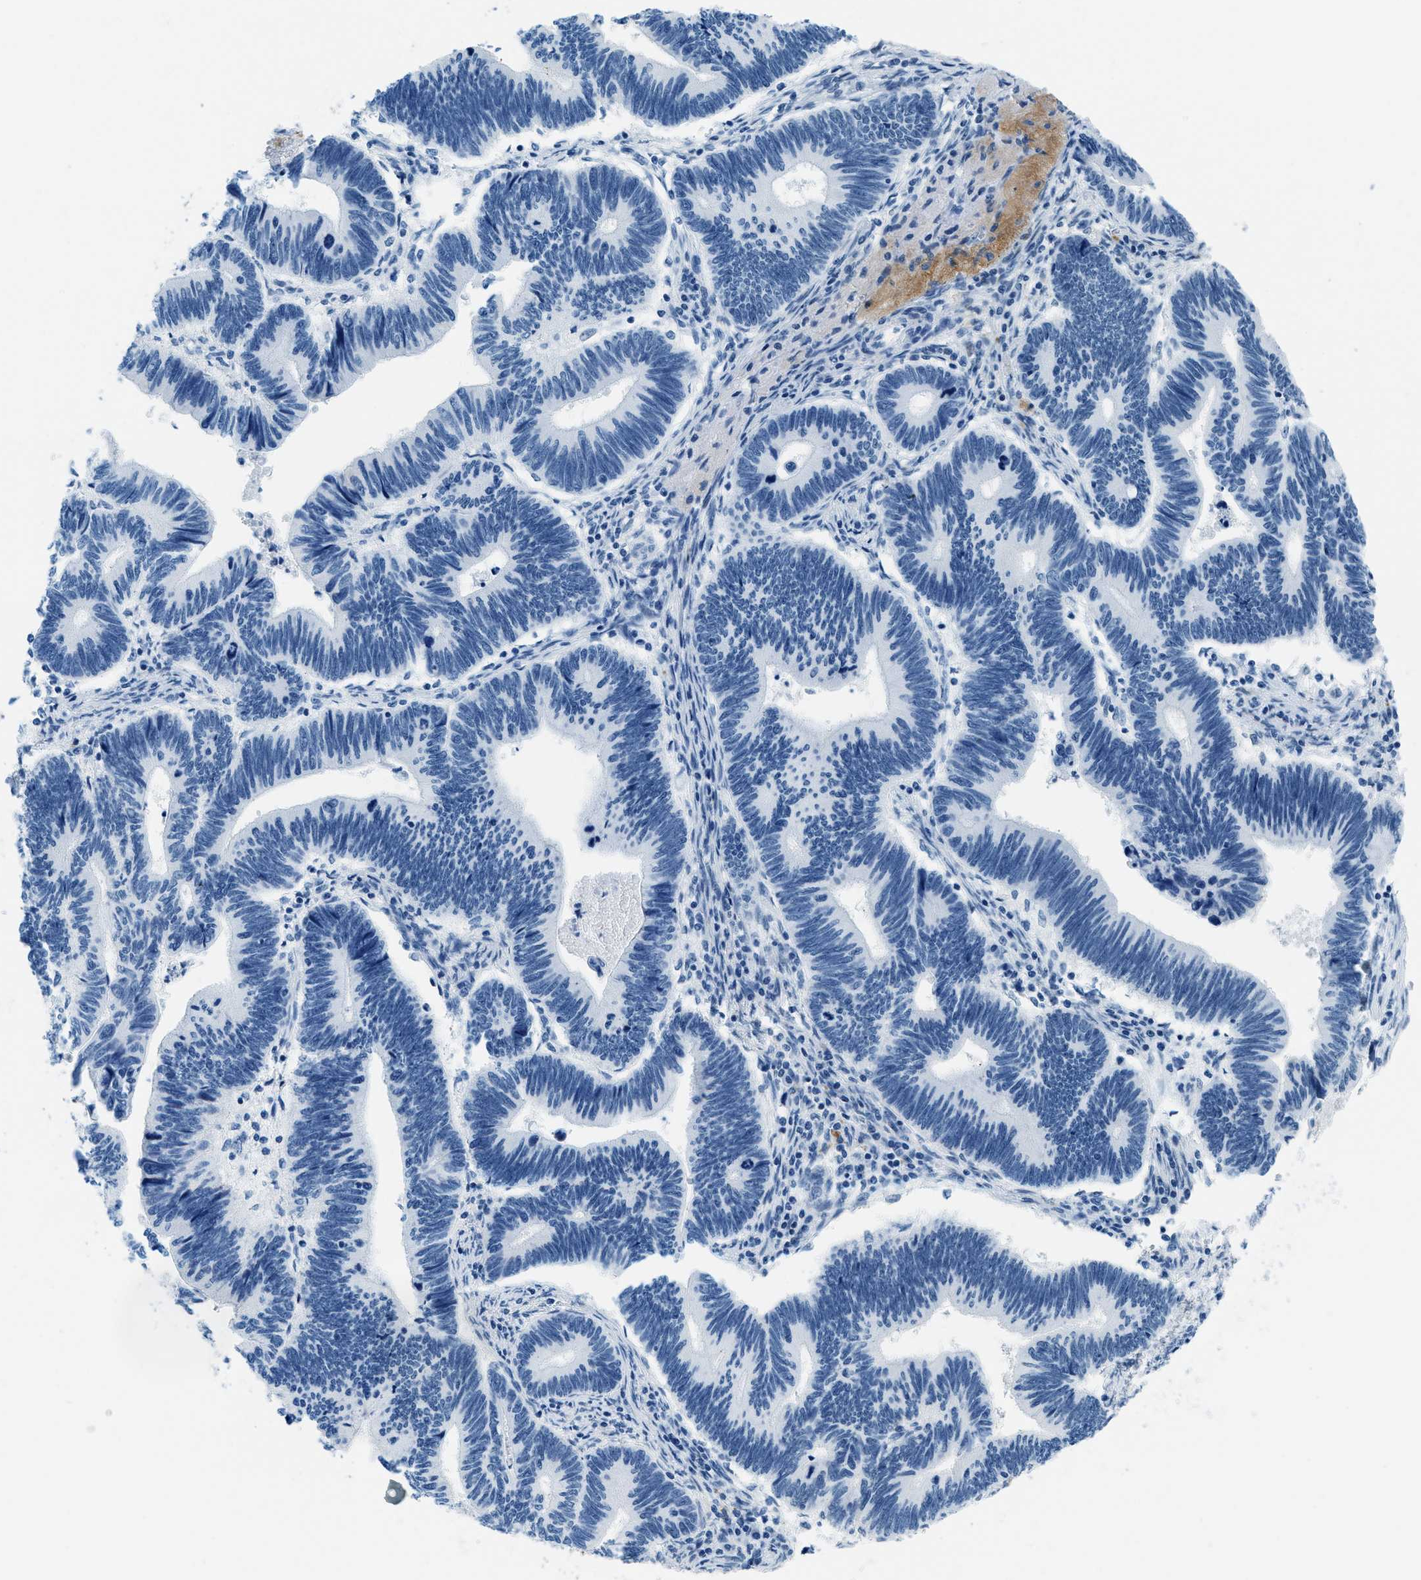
{"staining": {"intensity": "negative", "quantity": "none", "location": "none"}, "tissue": "pancreatic cancer", "cell_type": "Tumor cells", "image_type": "cancer", "snomed": [{"axis": "morphology", "description": "Adenocarcinoma, NOS"}, {"axis": "topography", "description": "Pancreas"}], "caption": "DAB immunohistochemical staining of human pancreatic cancer (adenocarcinoma) demonstrates no significant staining in tumor cells.", "gene": "PLA2G2A", "patient": {"sex": "female", "age": 70}}